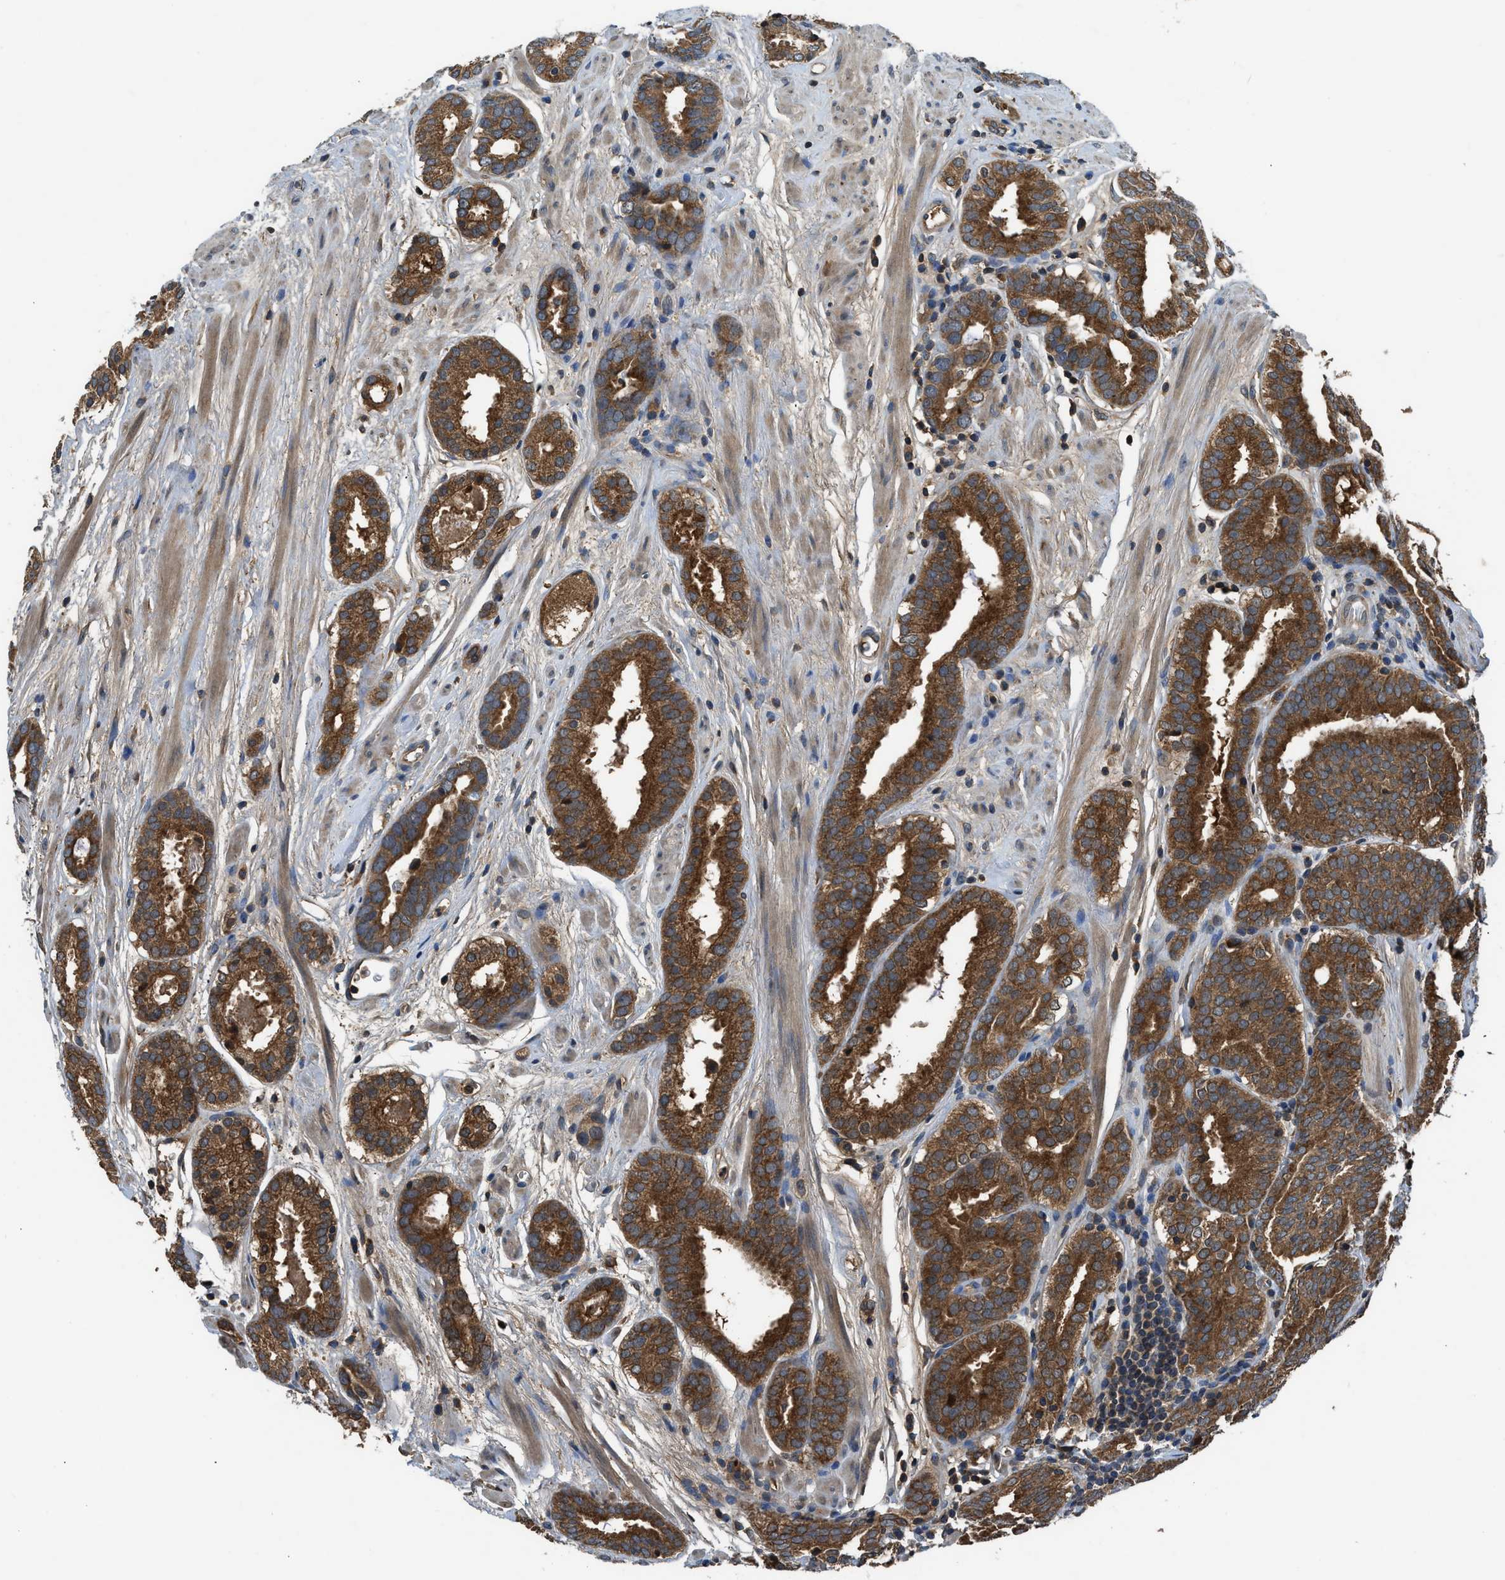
{"staining": {"intensity": "strong", "quantity": ">75%", "location": "cytoplasmic/membranous"}, "tissue": "prostate cancer", "cell_type": "Tumor cells", "image_type": "cancer", "snomed": [{"axis": "morphology", "description": "Adenocarcinoma, Low grade"}, {"axis": "topography", "description": "Prostate"}], "caption": "This photomicrograph demonstrates prostate cancer stained with IHC to label a protein in brown. The cytoplasmic/membranous of tumor cells show strong positivity for the protein. Nuclei are counter-stained blue.", "gene": "PAFAH2", "patient": {"sex": "male", "age": 69}}